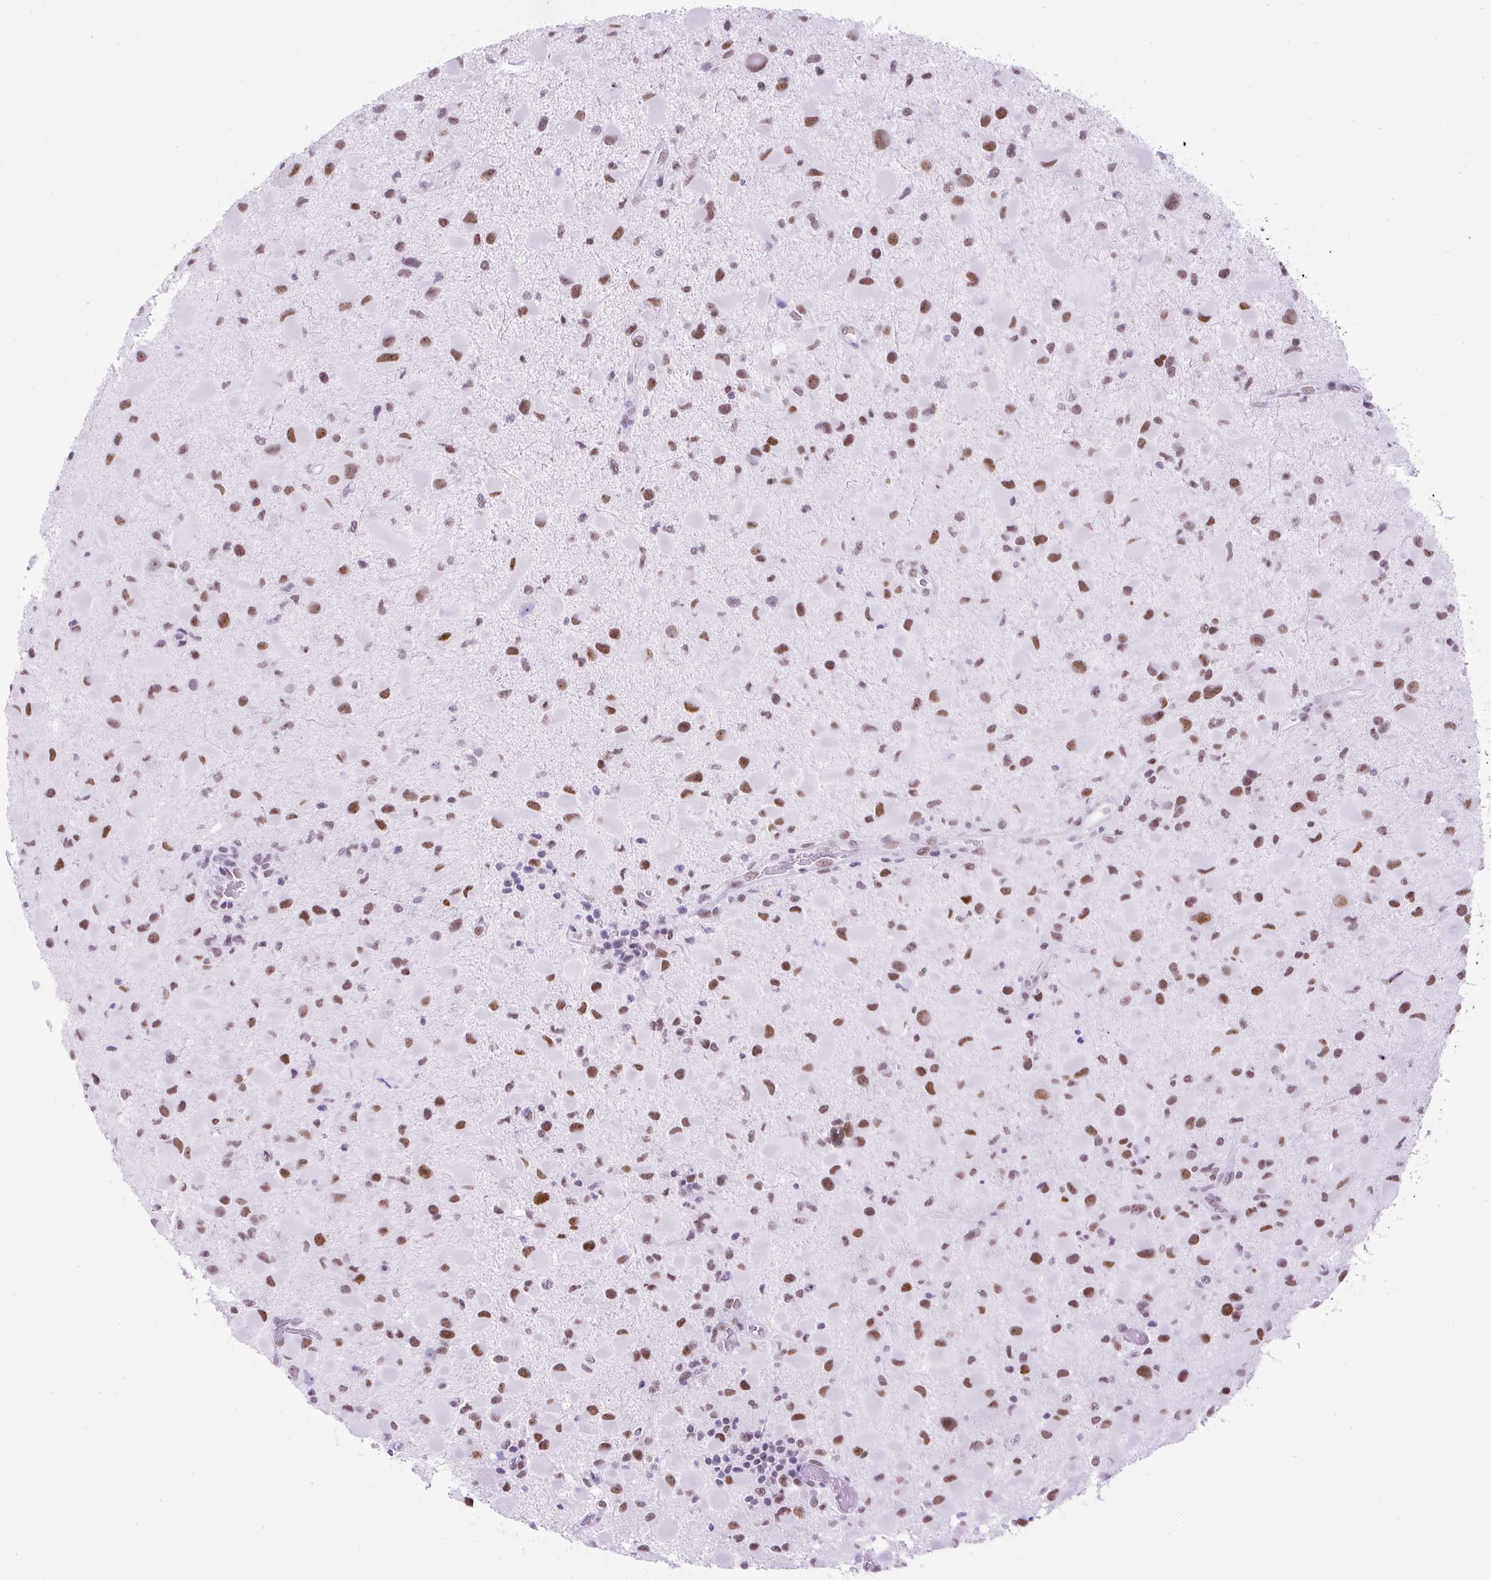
{"staining": {"intensity": "moderate", "quantity": ">75%", "location": "nuclear"}, "tissue": "glioma", "cell_type": "Tumor cells", "image_type": "cancer", "snomed": [{"axis": "morphology", "description": "Glioma, malignant, Low grade"}, {"axis": "topography", "description": "Brain"}], "caption": "This histopathology image displays immunohistochemistry staining of human malignant low-grade glioma, with medium moderate nuclear staining in about >75% of tumor cells.", "gene": "PLCXD2", "patient": {"sex": "female", "age": 32}}